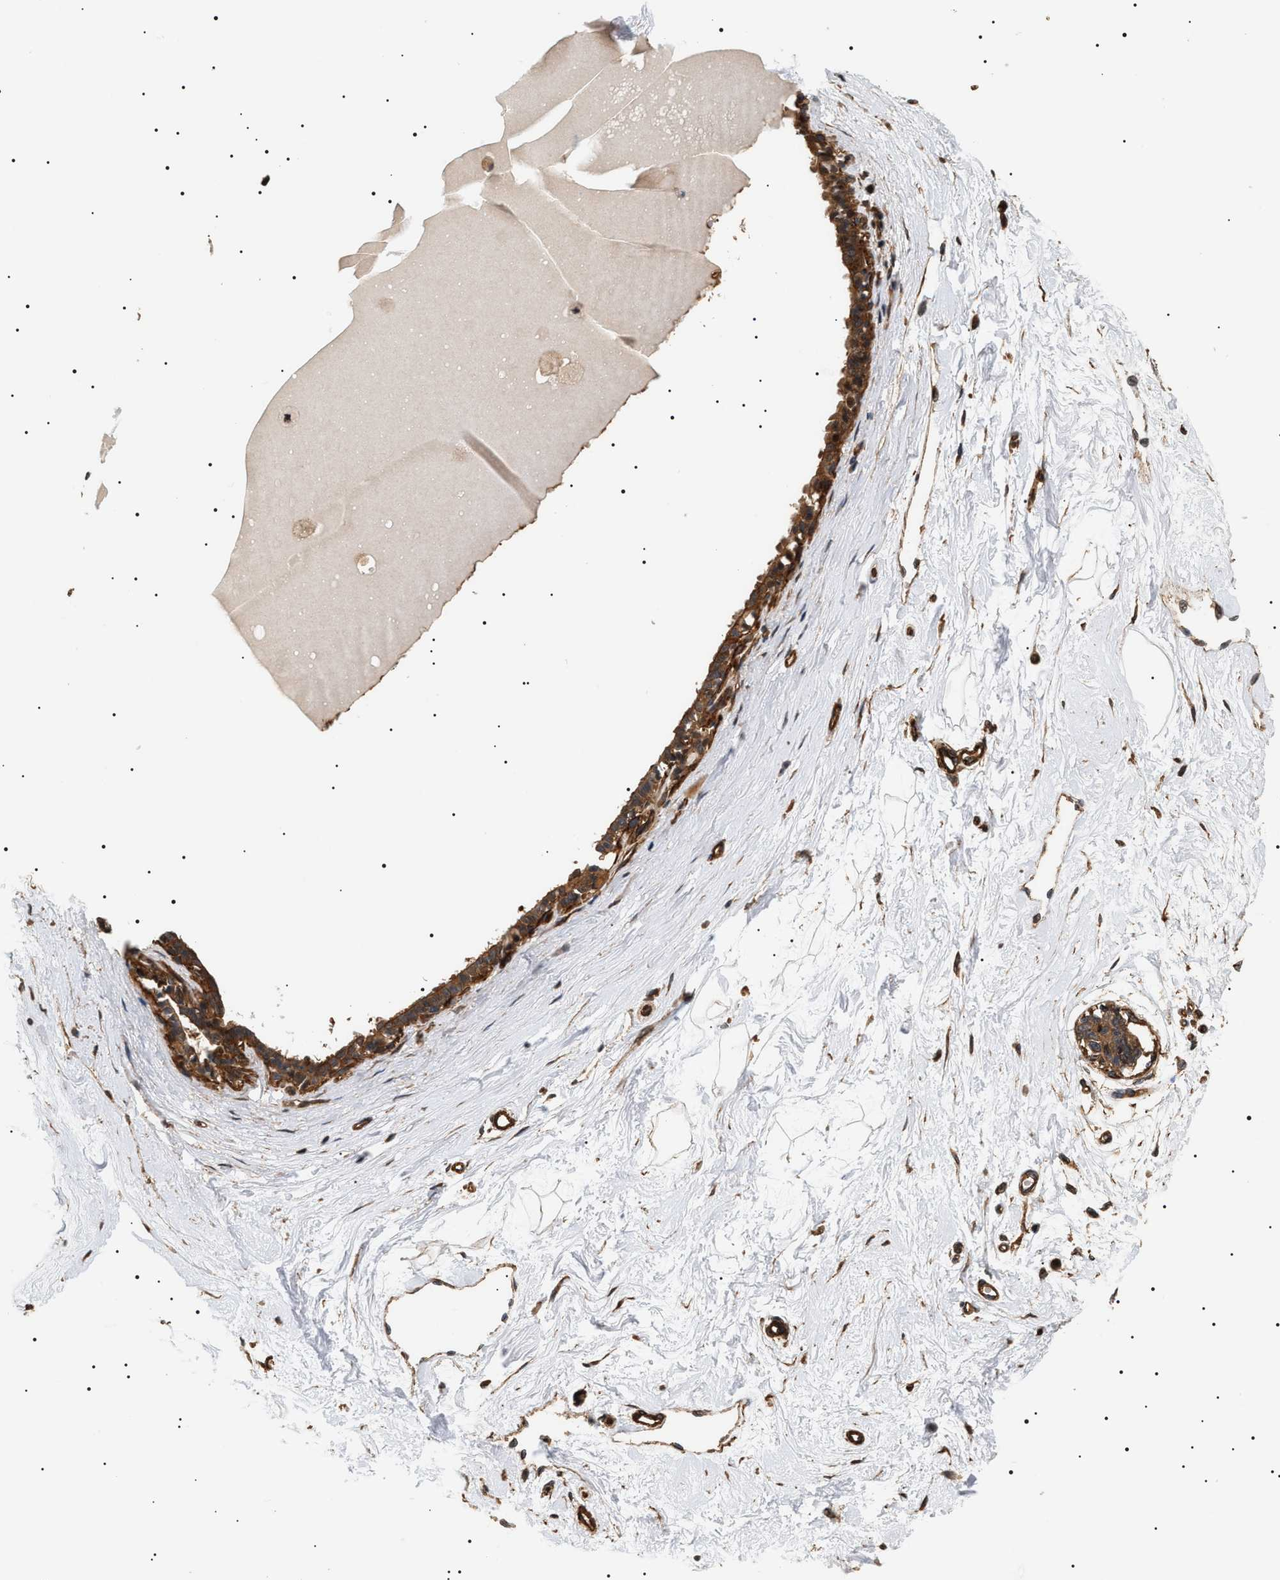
{"staining": {"intensity": "strong", "quantity": ">75%", "location": "cytoplasmic/membranous"}, "tissue": "breast", "cell_type": "Glandular cells", "image_type": "normal", "snomed": [{"axis": "morphology", "description": "Normal tissue, NOS"}, {"axis": "topography", "description": "Breast"}], "caption": "A photomicrograph of human breast stained for a protein demonstrates strong cytoplasmic/membranous brown staining in glandular cells. (DAB (3,3'-diaminobenzidine) IHC with brightfield microscopy, high magnification).", "gene": "SH3GLB2", "patient": {"sex": "female", "age": 45}}